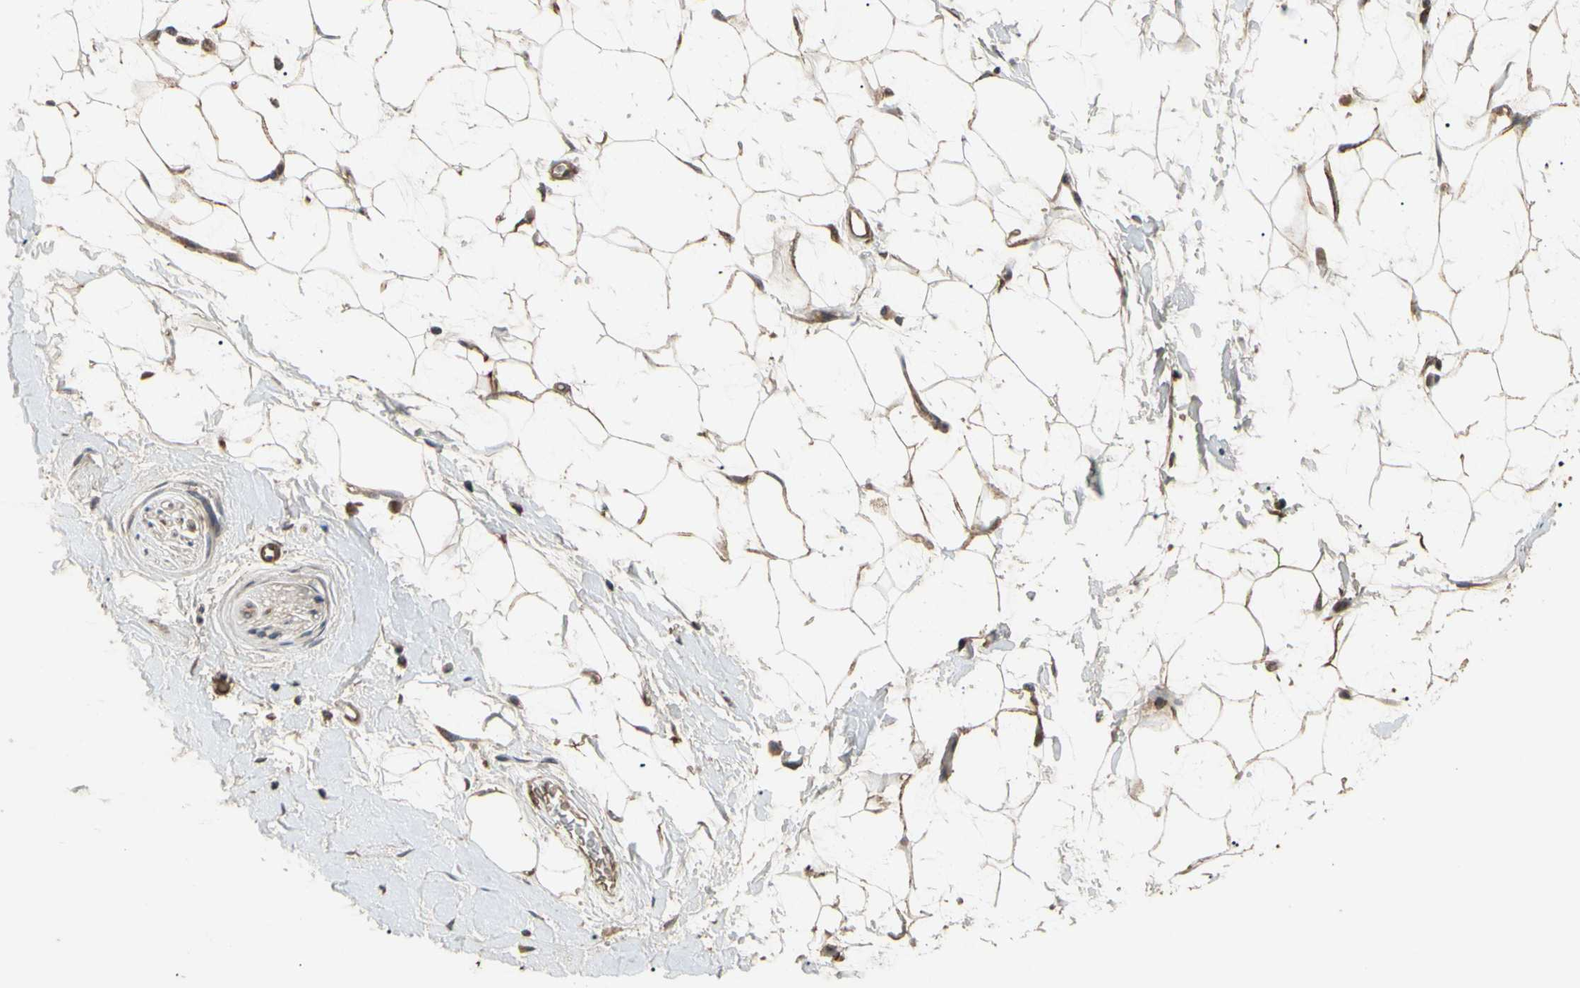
{"staining": {"intensity": "strong", "quantity": ">75%", "location": "cytoplasmic/membranous"}, "tissue": "adipose tissue", "cell_type": "Adipocytes", "image_type": "normal", "snomed": [{"axis": "morphology", "description": "Normal tissue, NOS"}, {"axis": "topography", "description": "Soft tissue"}], "caption": "Strong cytoplasmic/membranous expression for a protein is seen in about >75% of adipocytes of normal adipose tissue using IHC.", "gene": "PARD6A", "patient": {"sex": "male", "age": 72}}